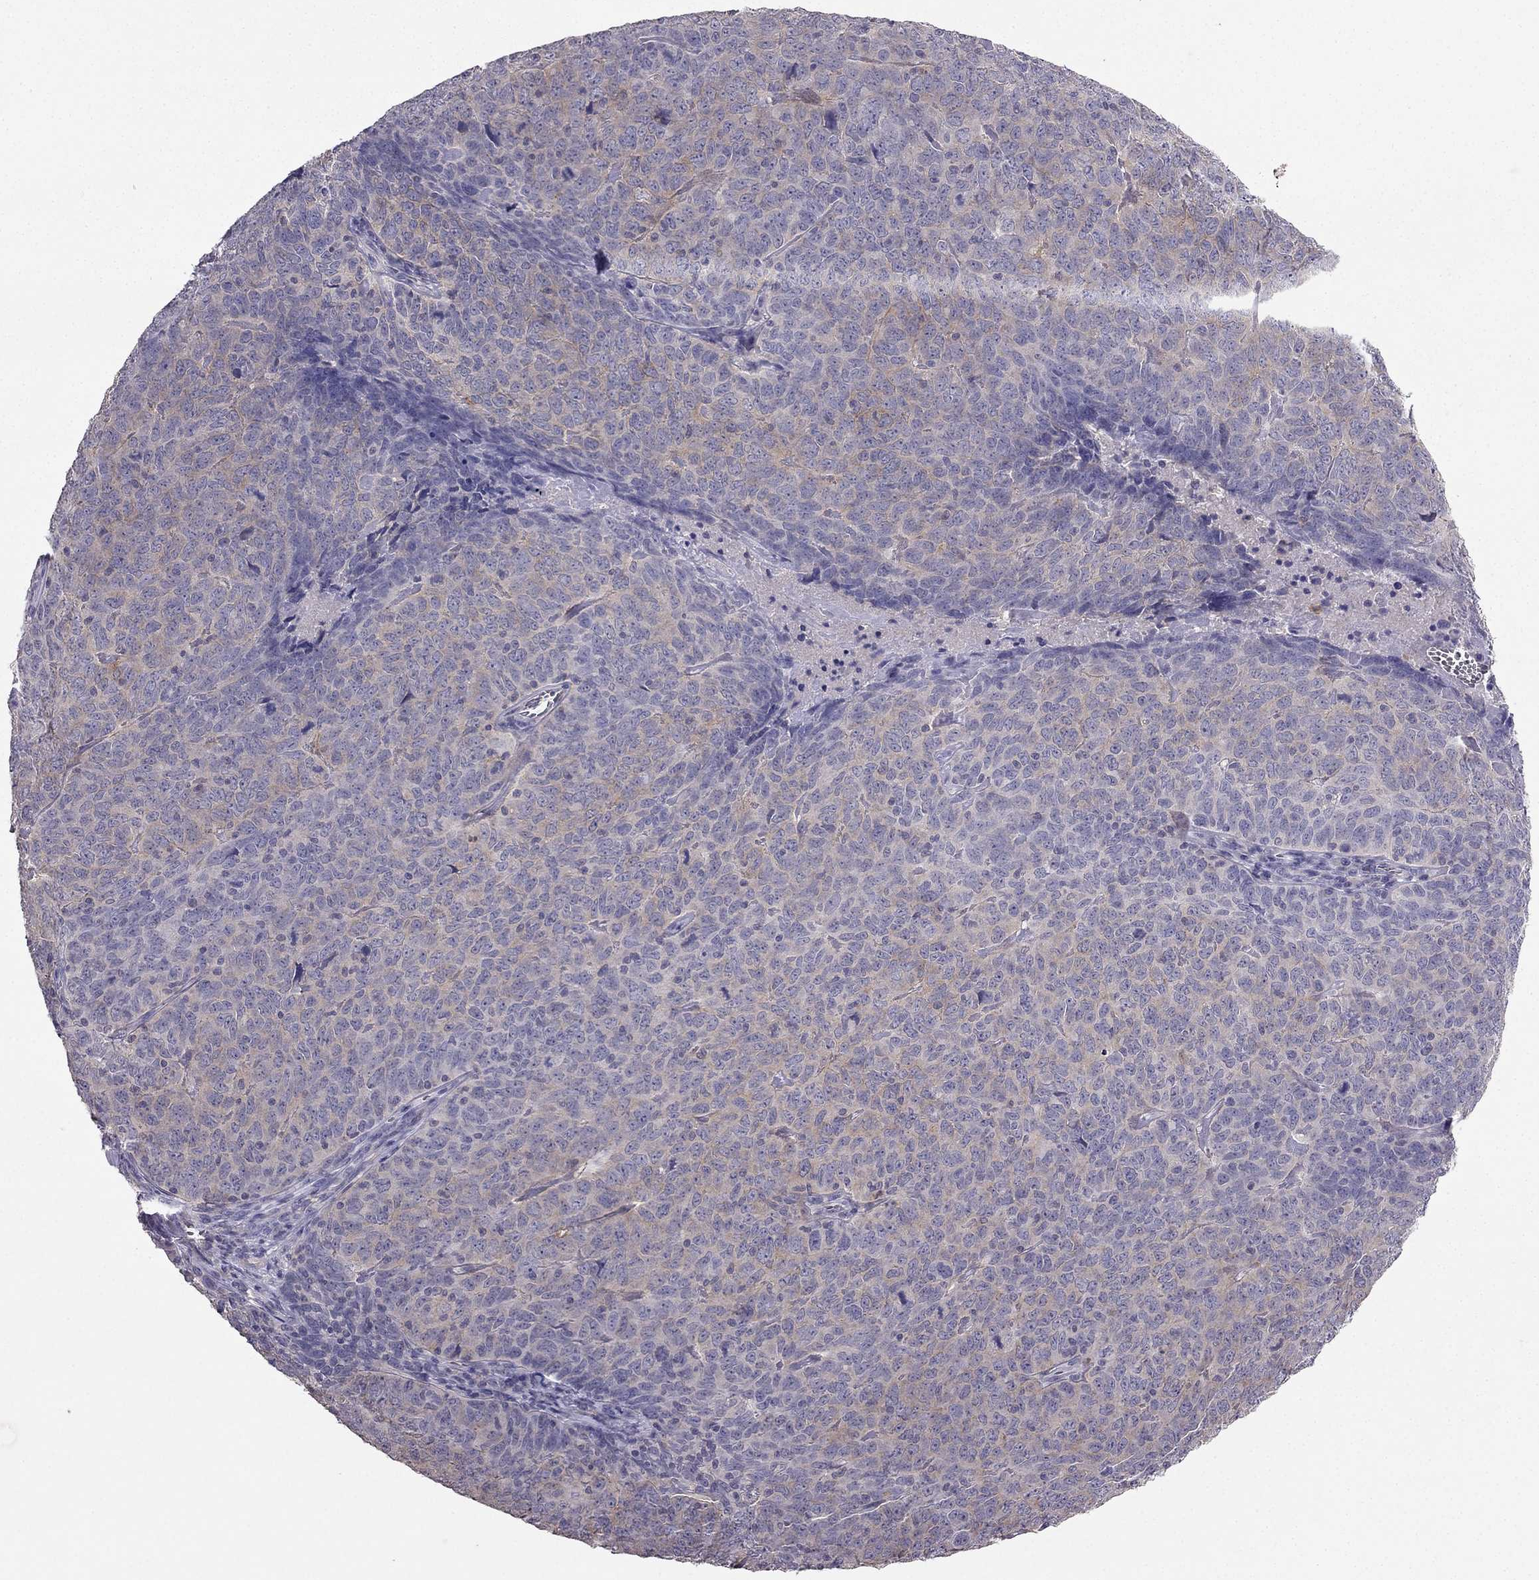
{"staining": {"intensity": "moderate", "quantity": "<25%", "location": "cytoplasmic/membranous"}, "tissue": "skin cancer", "cell_type": "Tumor cells", "image_type": "cancer", "snomed": [{"axis": "morphology", "description": "Squamous cell carcinoma, NOS"}, {"axis": "topography", "description": "Skin"}, {"axis": "topography", "description": "Anal"}], "caption": "Immunohistochemistry photomicrograph of squamous cell carcinoma (skin) stained for a protein (brown), which demonstrates low levels of moderate cytoplasmic/membranous positivity in about <25% of tumor cells.", "gene": "RFLNB", "patient": {"sex": "female", "age": 51}}